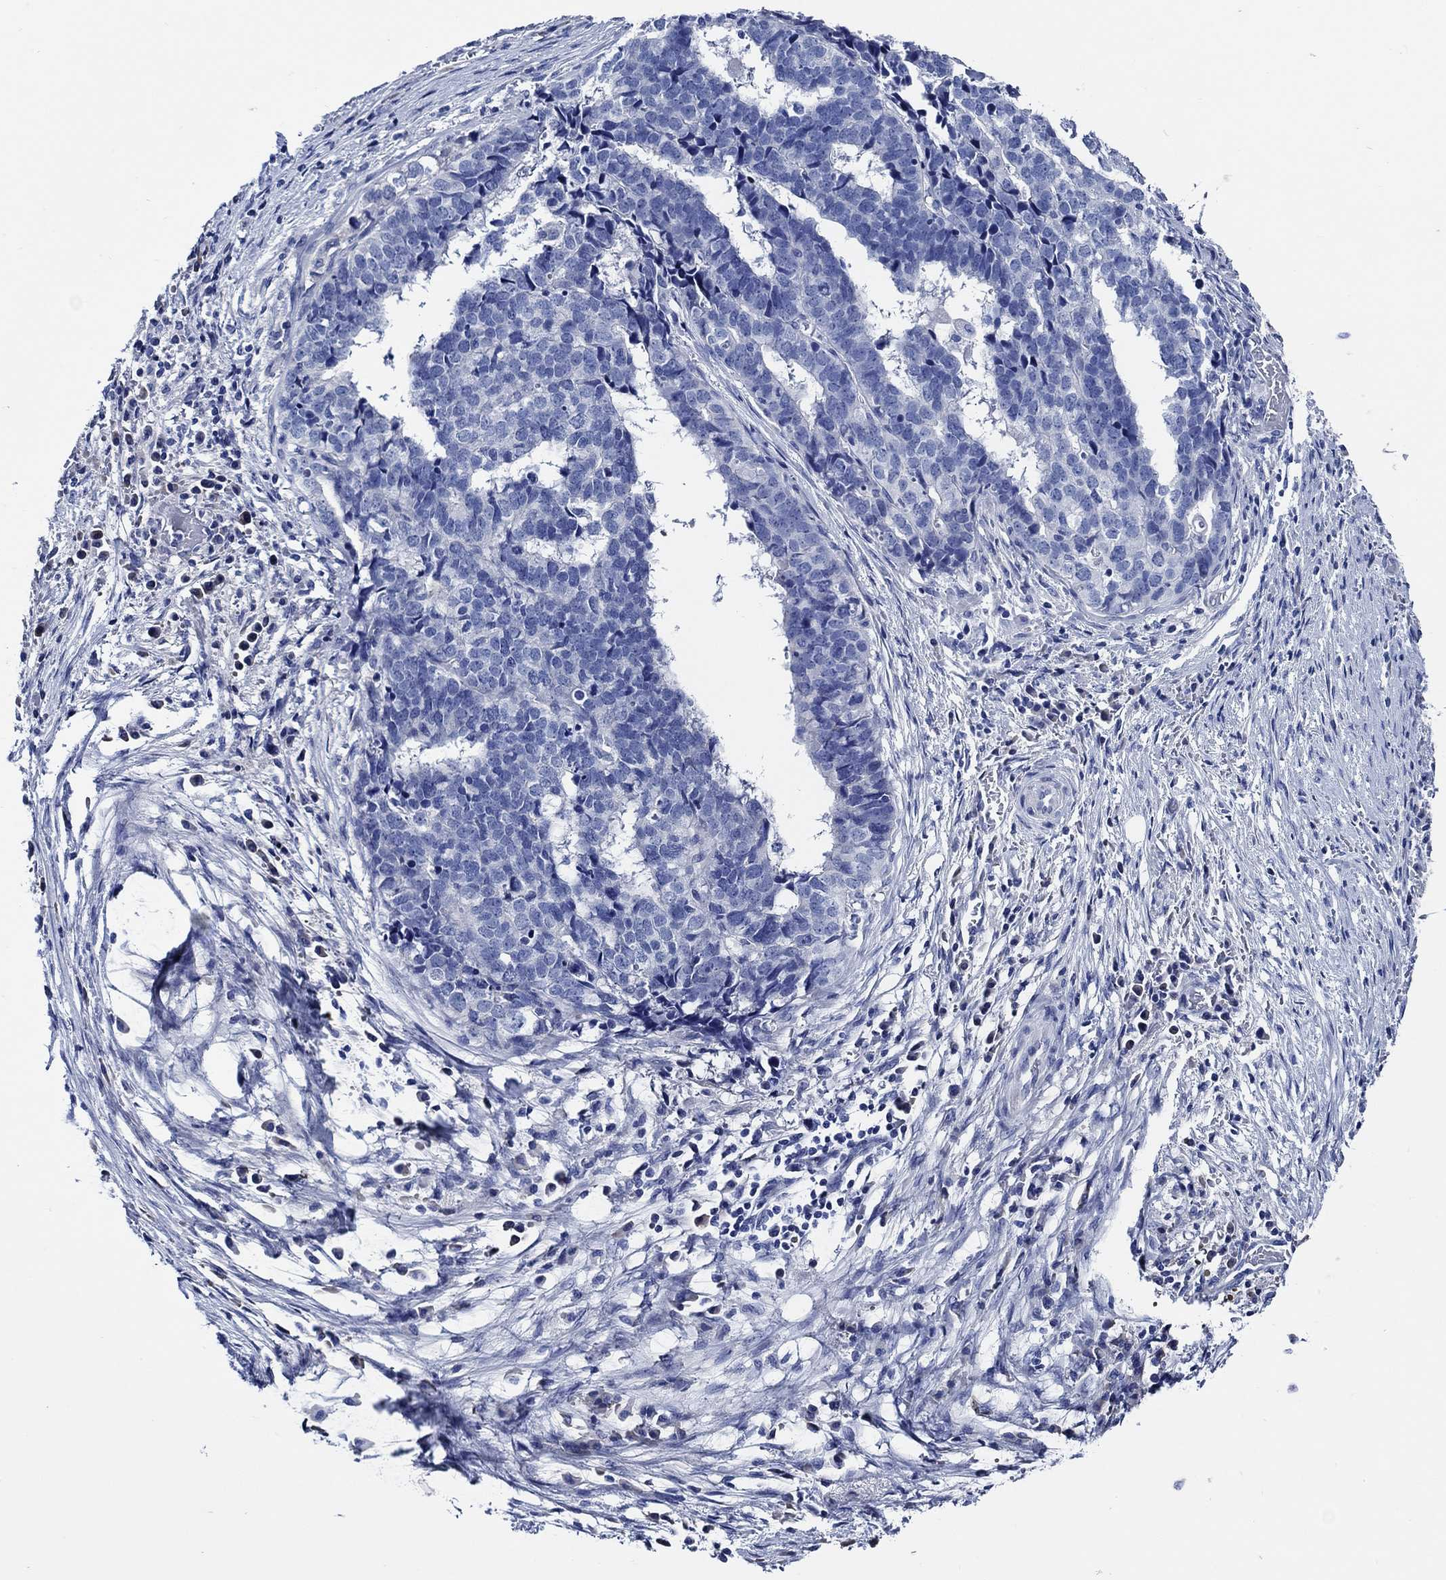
{"staining": {"intensity": "negative", "quantity": "none", "location": "none"}, "tissue": "stomach cancer", "cell_type": "Tumor cells", "image_type": "cancer", "snomed": [{"axis": "morphology", "description": "Adenocarcinoma, NOS"}, {"axis": "topography", "description": "Stomach"}], "caption": "Immunohistochemical staining of stomach cancer (adenocarcinoma) displays no significant expression in tumor cells. (Stains: DAB immunohistochemistry (IHC) with hematoxylin counter stain, Microscopy: brightfield microscopy at high magnification).", "gene": "WDR62", "patient": {"sex": "male", "age": 69}}